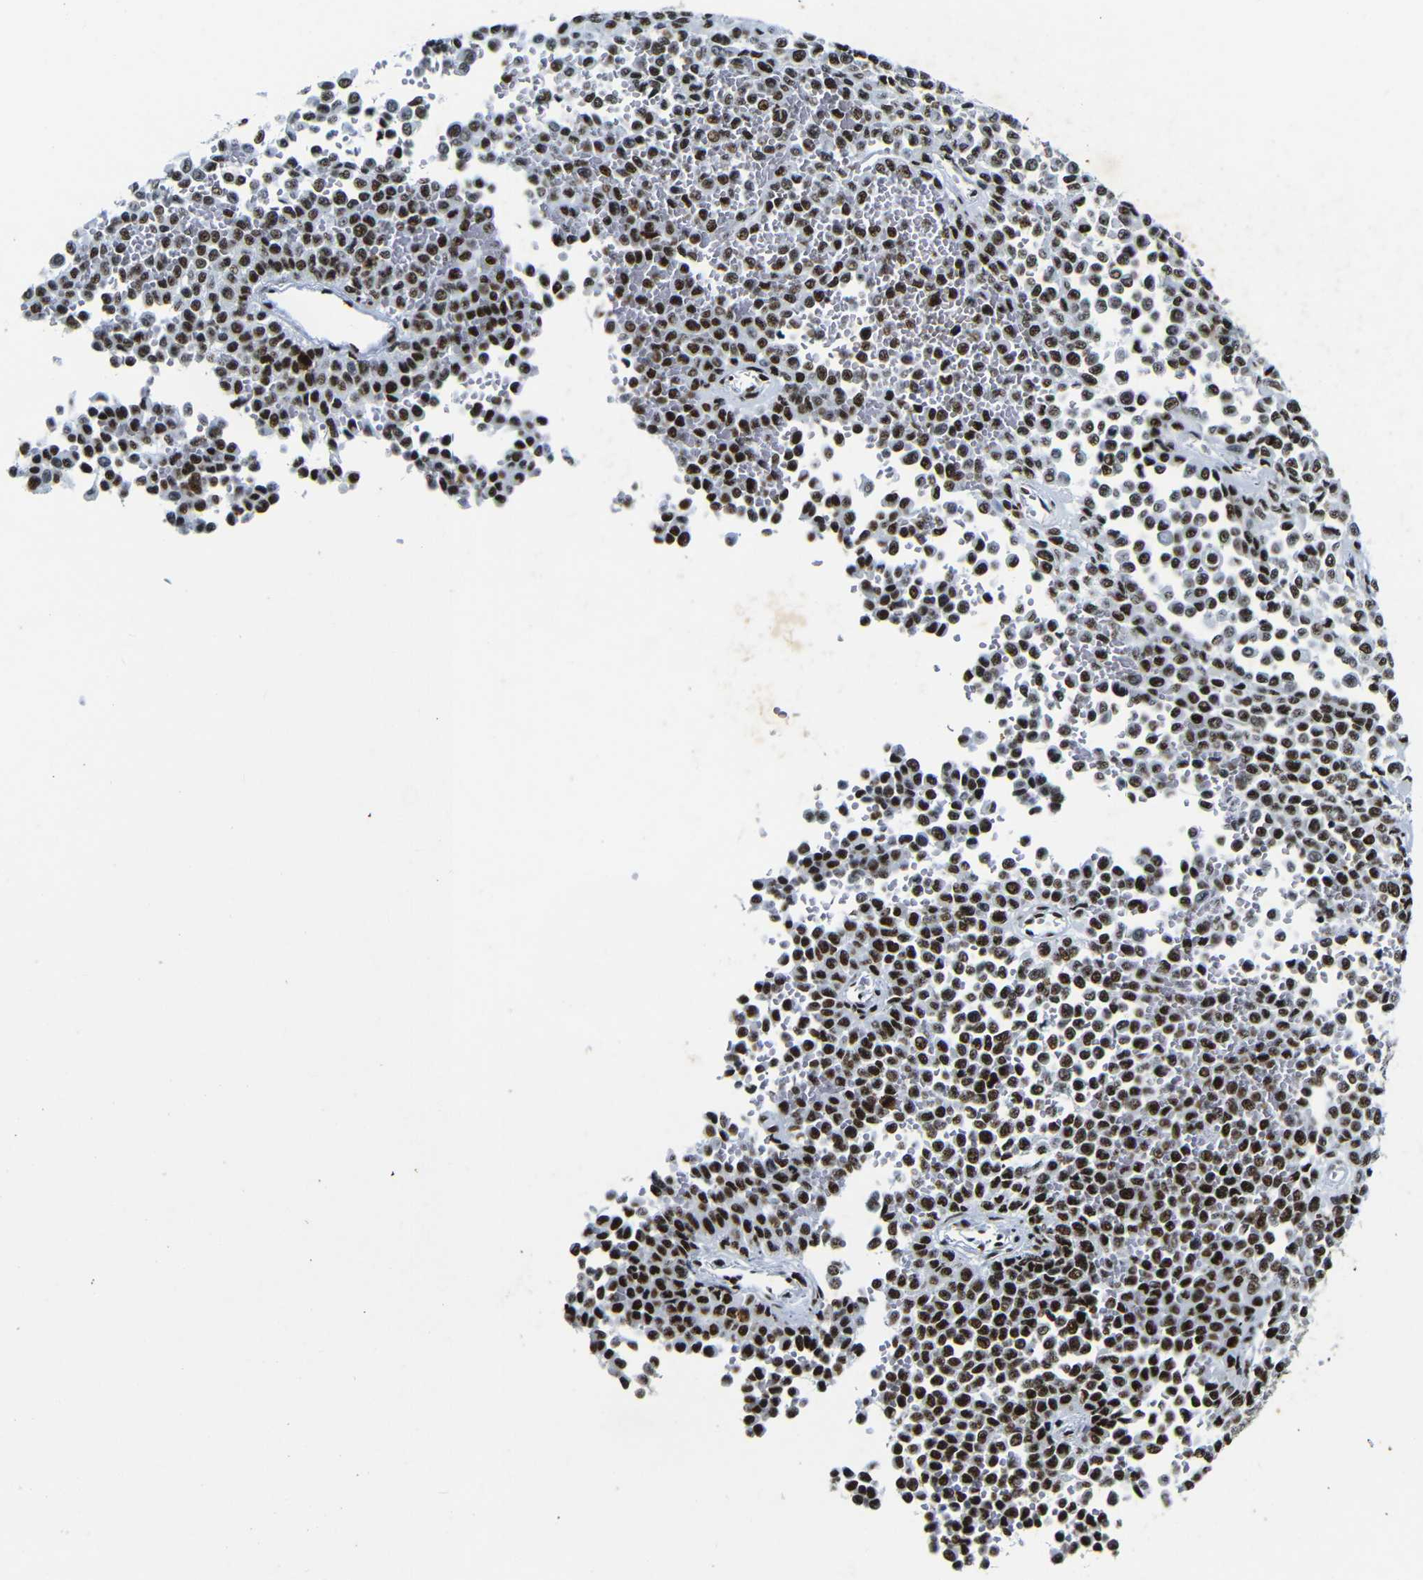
{"staining": {"intensity": "strong", "quantity": ">75%", "location": "nuclear"}, "tissue": "melanoma", "cell_type": "Tumor cells", "image_type": "cancer", "snomed": [{"axis": "morphology", "description": "Malignant melanoma, Metastatic site"}, {"axis": "topography", "description": "Pancreas"}], "caption": "Human malignant melanoma (metastatic site) stained with a protein marker exhibits strong staining in tumor cells.", "gene": "SRSF1", "patient": {"sex": "female", "age": 30}}